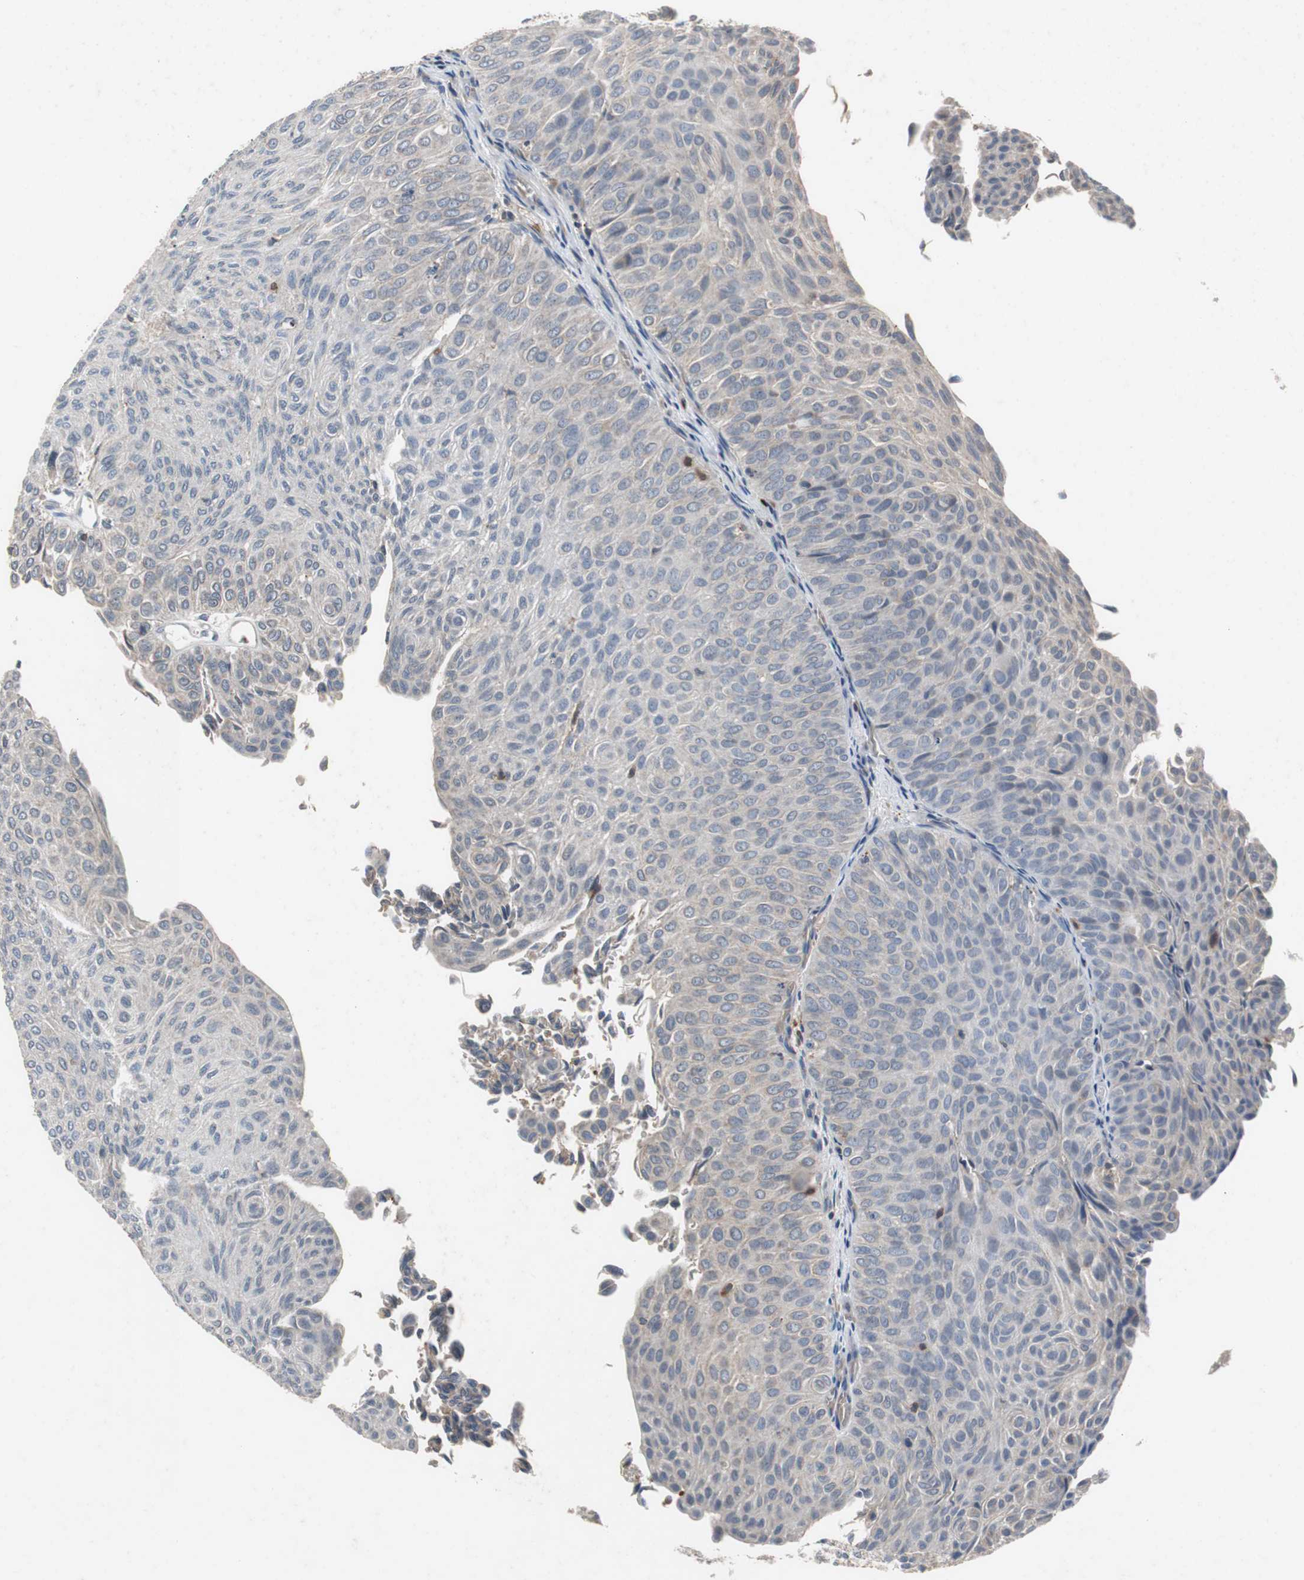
{"staining": {"intensity": "weak", "quantity": "25%-75%", "location": "cytoplasmic/membranous"}, "tissue": "urothelial cancer", "cell_type": "Tumor cells", "image_type": "cancer", "snomed": [{"axis": "morphology", "description": "Urothelial carcinoma, Low grade"}, {"axis": "topography", "description": "Urinary bladder"}], "caption": "A histopathology image of low-grade urothelial carcinoma stained for a protein displays weak cytoplasmic/membranous brown staining in tumor cells. (IHC, brightfield microscopy, high magnification).", "gene": "CALB2", "patient": {"sex": "male", "age": 78}}